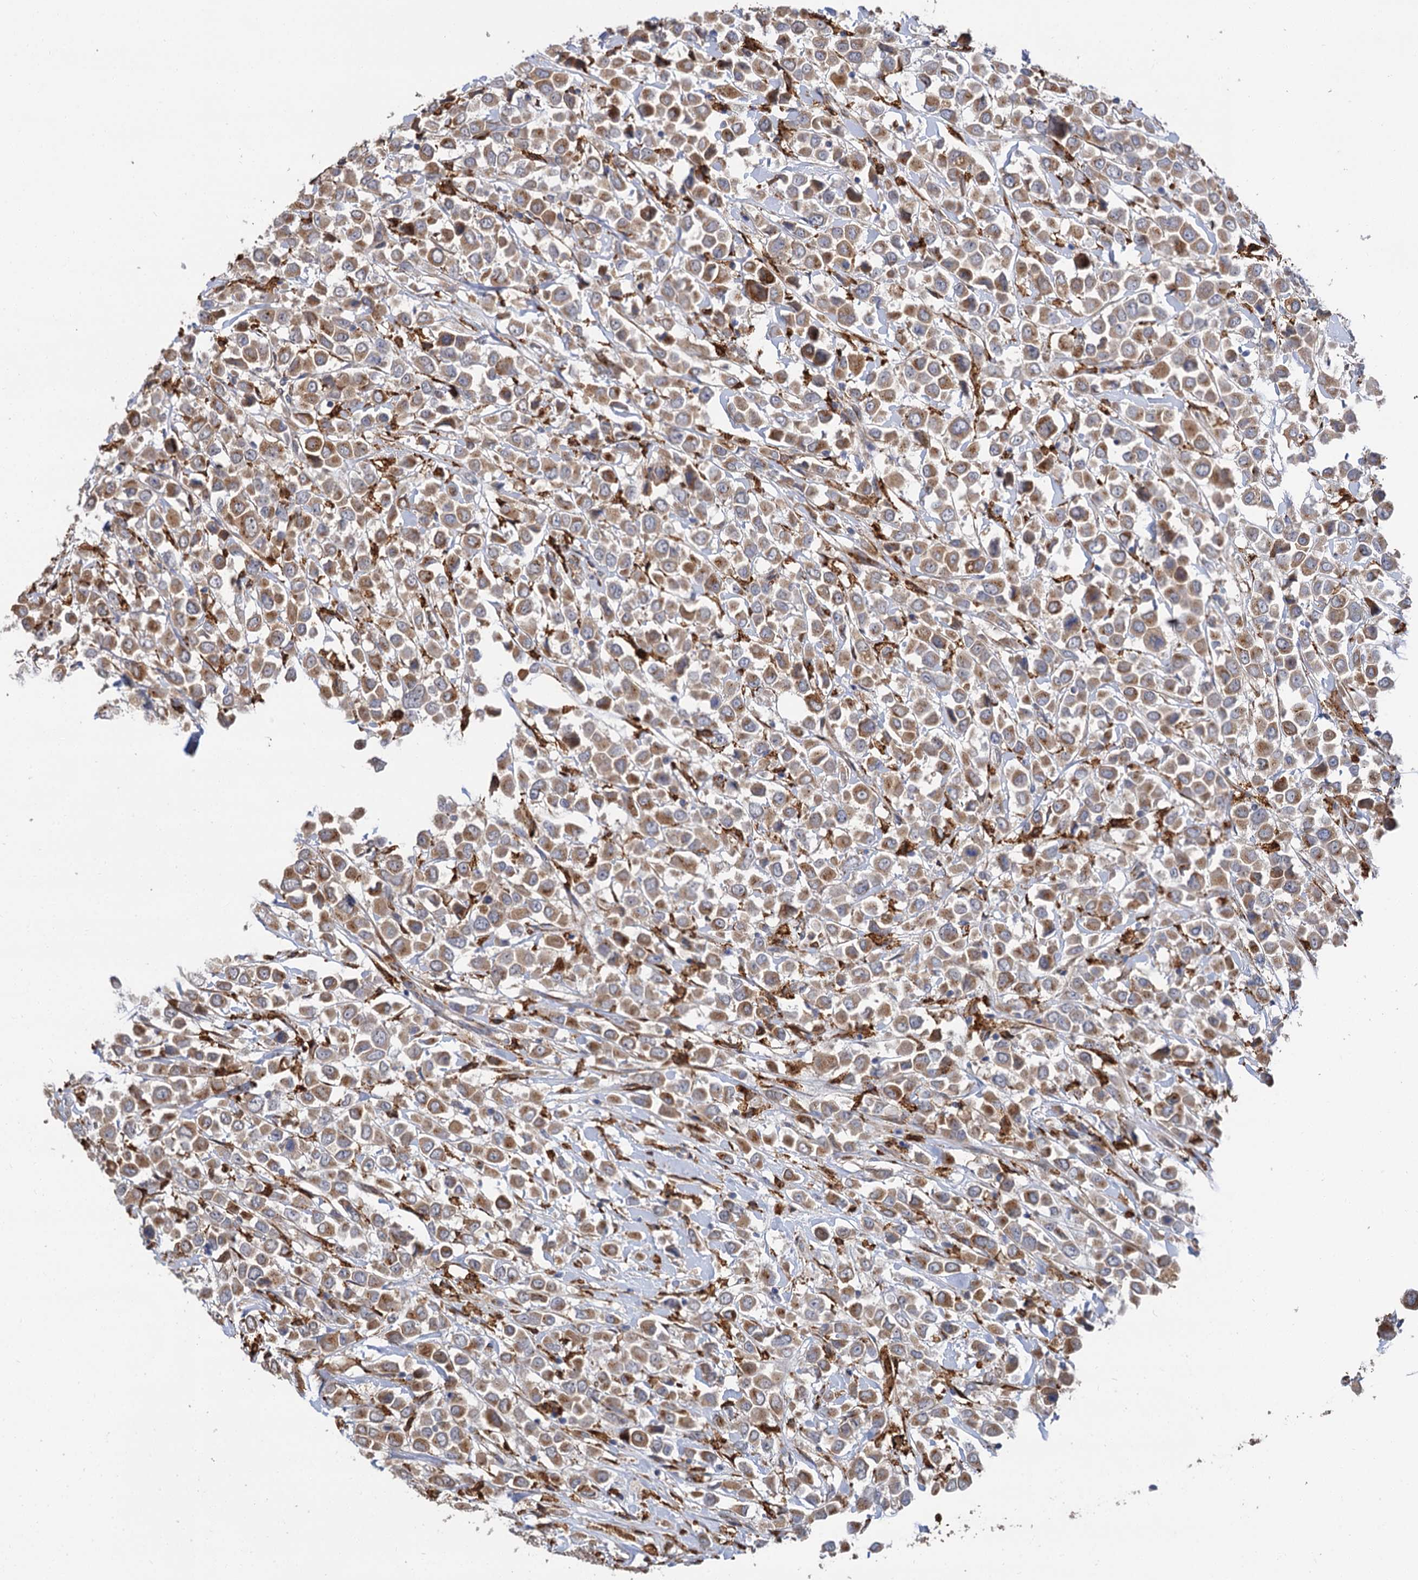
{"staining": {"intensity": "moderate", "quantity": ">75%", "location": "cytoplasmic/membranous"}, "tissue": "breast cancer", "cell_type": "Tumor cells", "image_type": "cancer", "snomed": [{"axis": "morphology", "description": "Duct carcinoma"}, {"axis": "topography", "description": "Breast"}], "caption": "Immunohistochemistry (DAB) staining of human breast cancer (invasive ductal carcinoma) displays moderate cytoplasmic/membranous protein expression in about >75% of tumor cells.", "gene": "PPIP5K2", "patient": {"sex": "female", "age": 61}}